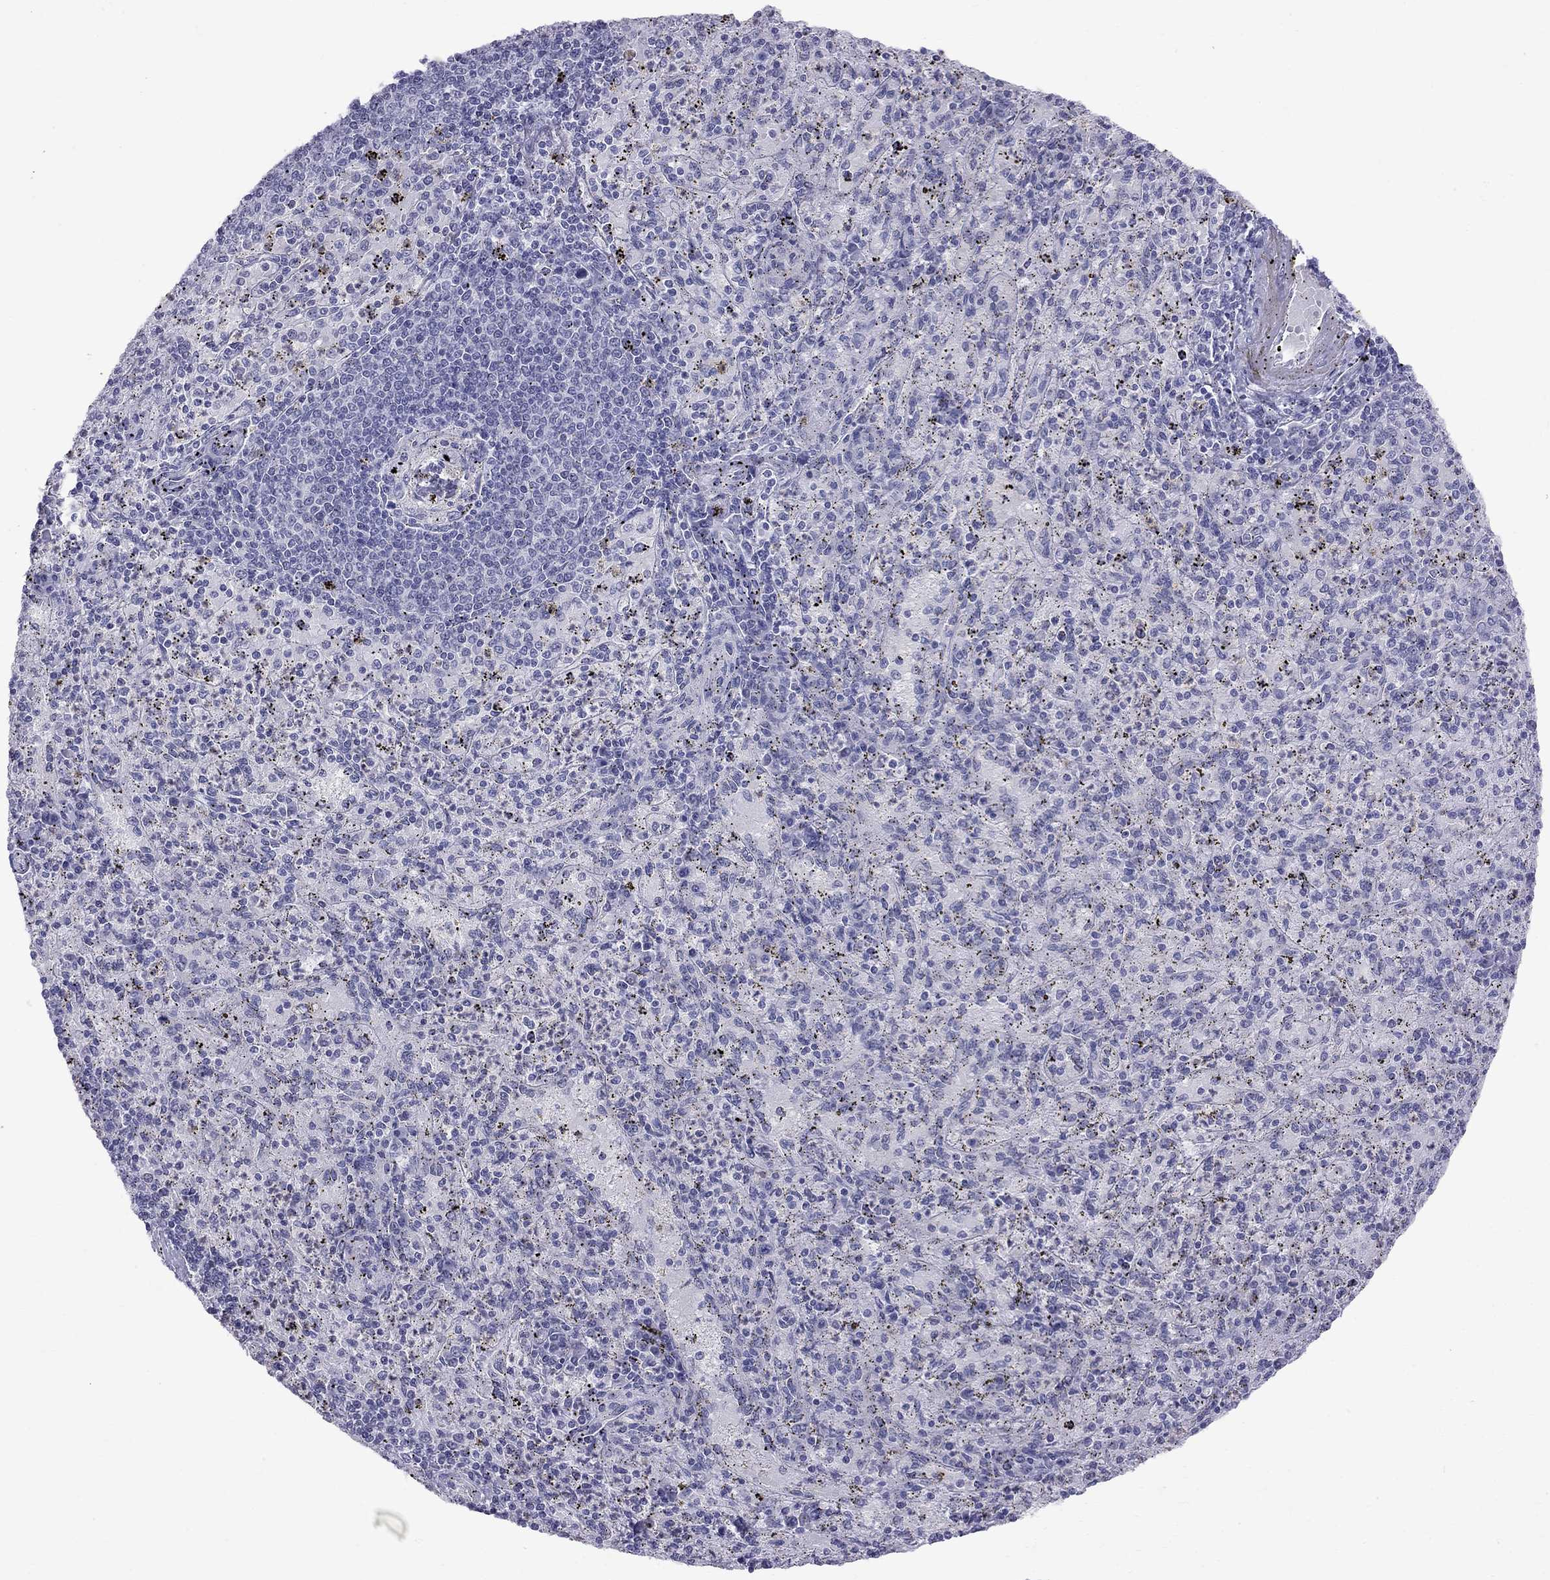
{"staining": {"intensity": "negative", "quantity": "none", "location": "none"}, "tissue": "spleen", "cell_type": "Cells in red pulp", "image_type": "normal", "snomed": [{"axis": "morphology", "description": "Normal tissue, NOS"}, {"axis": "topography", "description": "Spleen"}], "caption": "The photomicrograph exhibits no significant staining in cells in red pulp of spleen. (Stains: DAB (3,3'-diaminobenzidine) immunohistochemistry with hematoxylin counter stain, Microscopy: brightfield microscopy at high magnification).", "gene": "MUC15", "patient": {"sex": "male", "age": 60}}